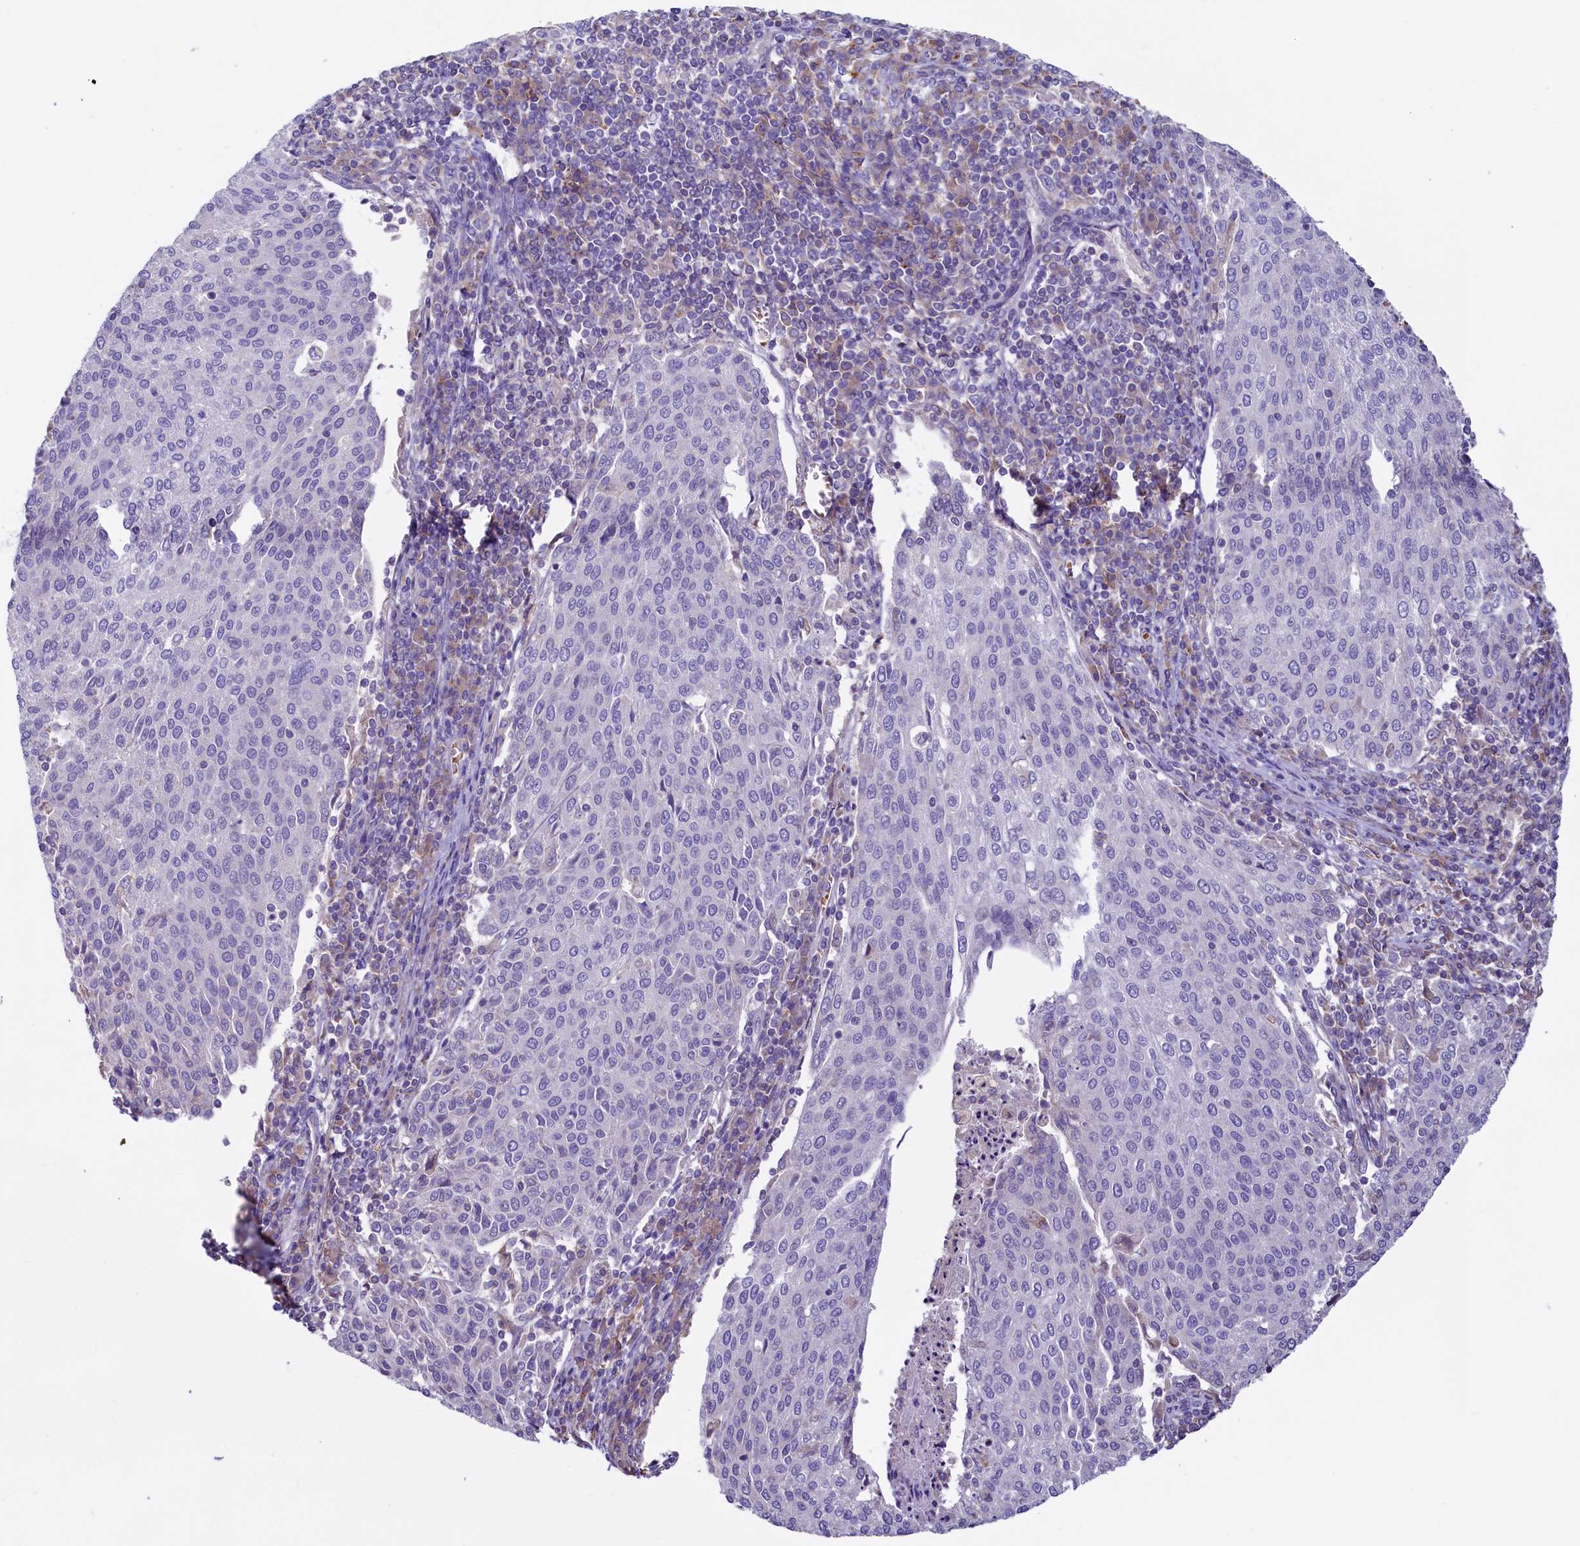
{"staining": {"intensity": "negative", "quantity": "none", "location": "none"}, "tissue": "cervical cancer", "cell_type": "Tumor cells", "image_type": "cancer", "snomed": [{"axis": "morphology", "description": "Squamous cell carcinoma, NOS"}, {"axis": "topography", "description": "Cervix"}], "caption": "IHC photomicrograph of human squamous cell carcinoma (cervical) stained for a protein (brown), which shows no staining in tumor cells.", "gene": "HPS6", "patient": {"sex": "female", "age": 46}}